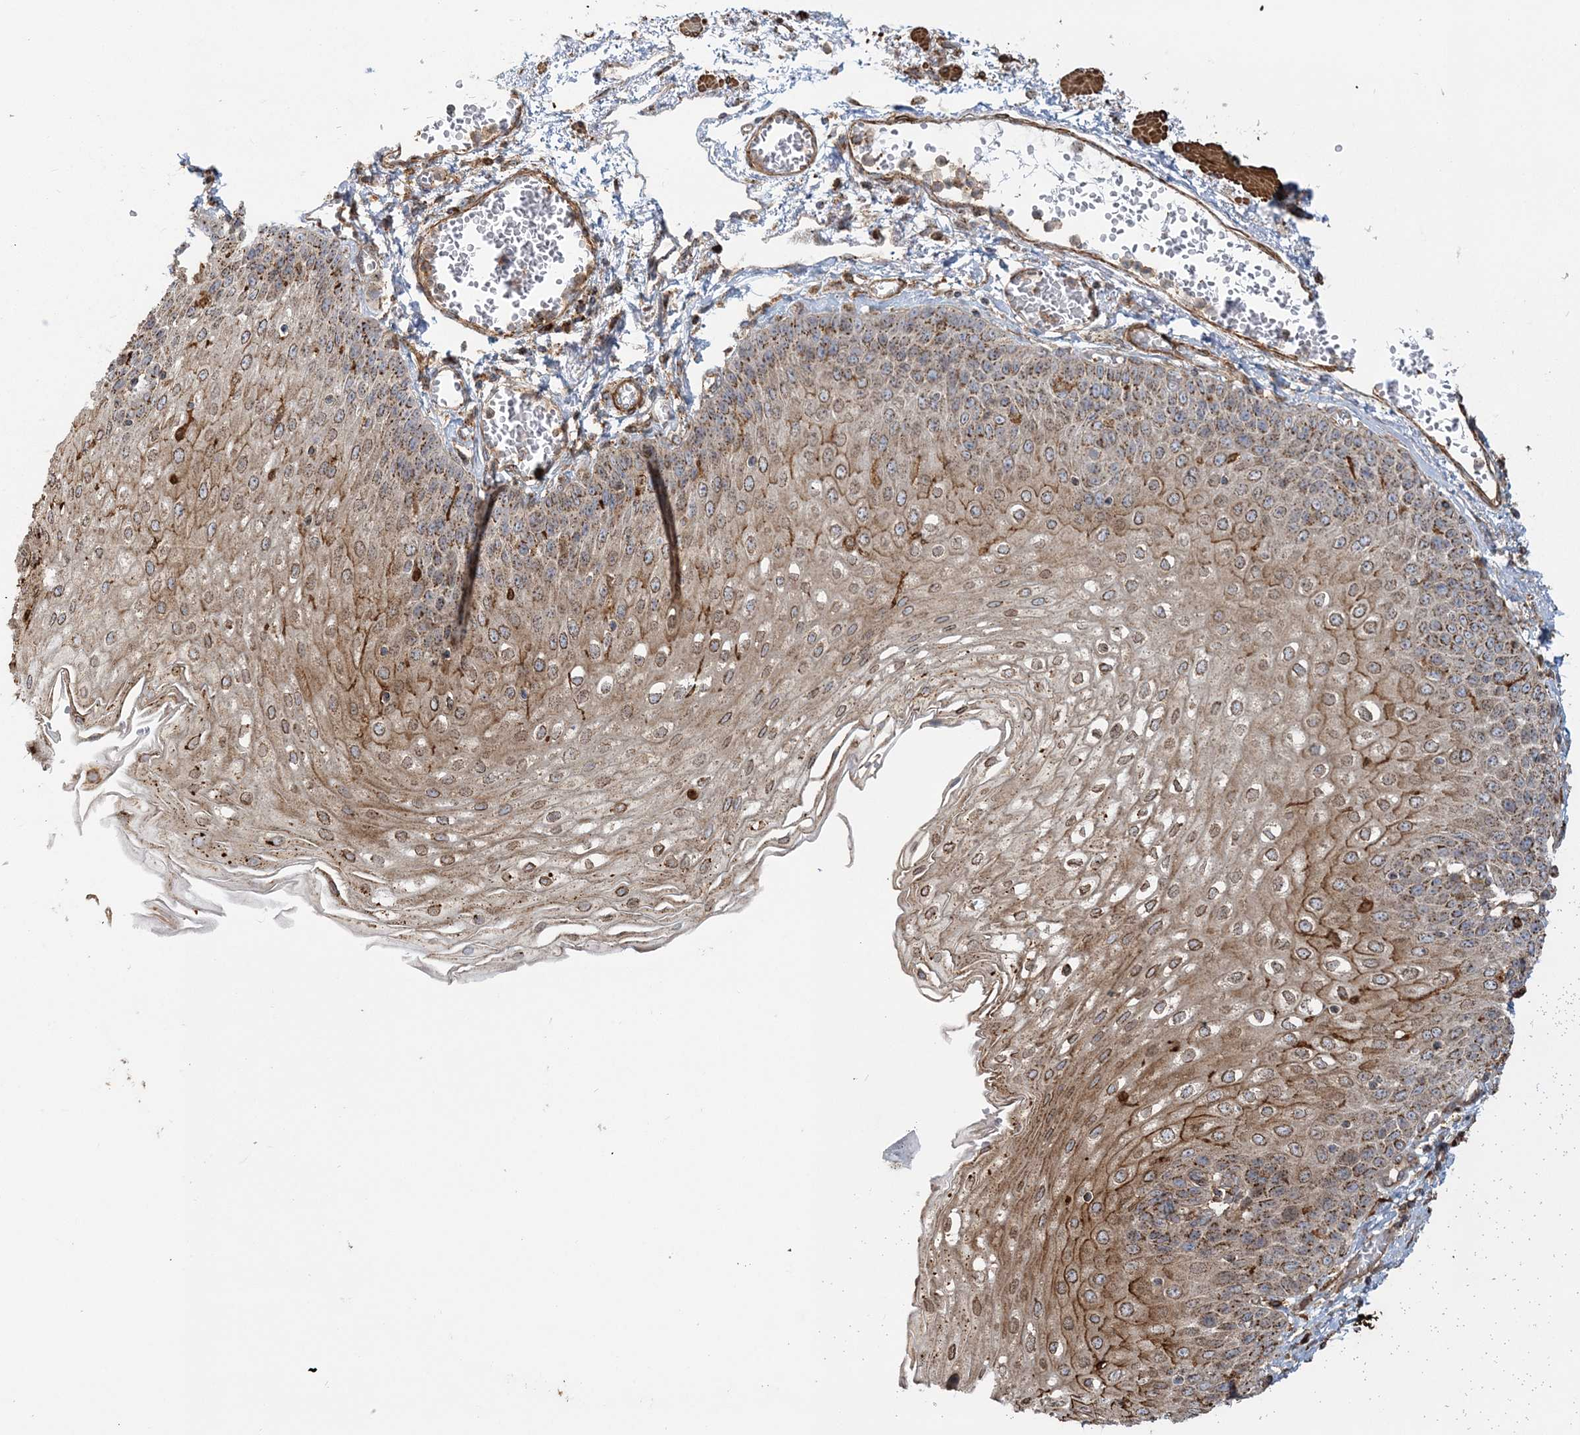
{"staining": {"intensity": "moderate", "quantity": ">75%", "location": "cytoplasmic/membranous"}, "tissue": "esophagus", "cell_type": "Squamous epithelial cells", "image_type": "normal", "snomed": [{"axis": "morphology", "description": "Normal tissue, NOS"}, {"axis": "topography", "description": "Esophagus"}], "caption": "Immunohistochemical staining of normal esophagus exhibits moderate cytoplasmic/membranous protein expression in about >75% of squamous epithelial cells. Nuclei are stained in blue.", "gene": "TRAF3IP2", "patient": {"sex": "male", "age": 81}}